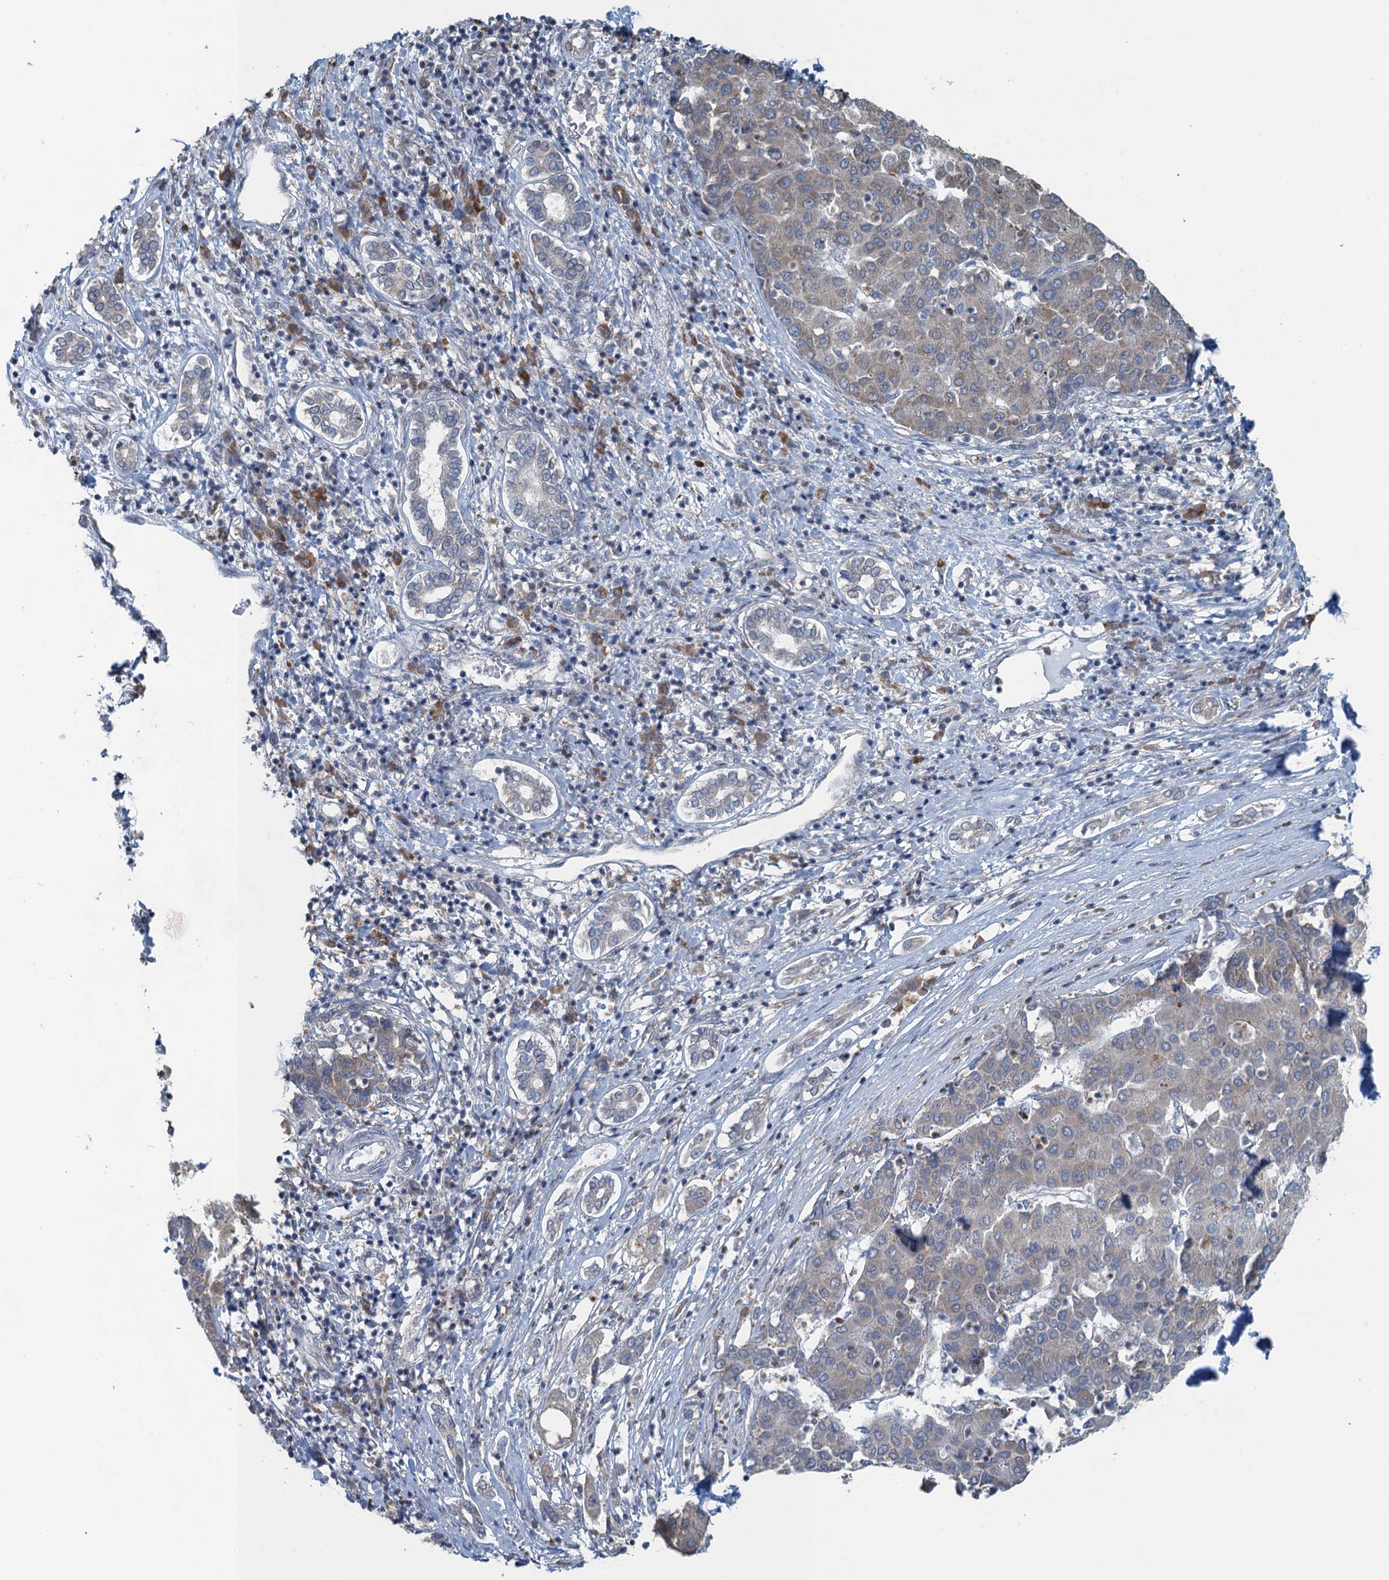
{"staining": {"intensity": "weak", "quantity": "25%-75%", "location": "cytoplasmic/membranous"}, "tissue": "liver cancer", "cell_type": "Tumor cells", "image_type": "cancer", "snomed": [{"axis": "morphology", "description": "Carcinoma, Hepatocellular, NOS"}, {"axis": "topography", "description": "Liver"}], "caption": "An immunohistochemistry (IHC) micrograph of tumor tissue is shown. Protein staining in brown highlights weak cytoplasmic/membranous positivity in liver cancer within tumor cells. The protein of interest is shown in brown color, while the nuclei are stained blue.", "gene": "TEX35", "patient": {"sex": "male", "age": 65}}